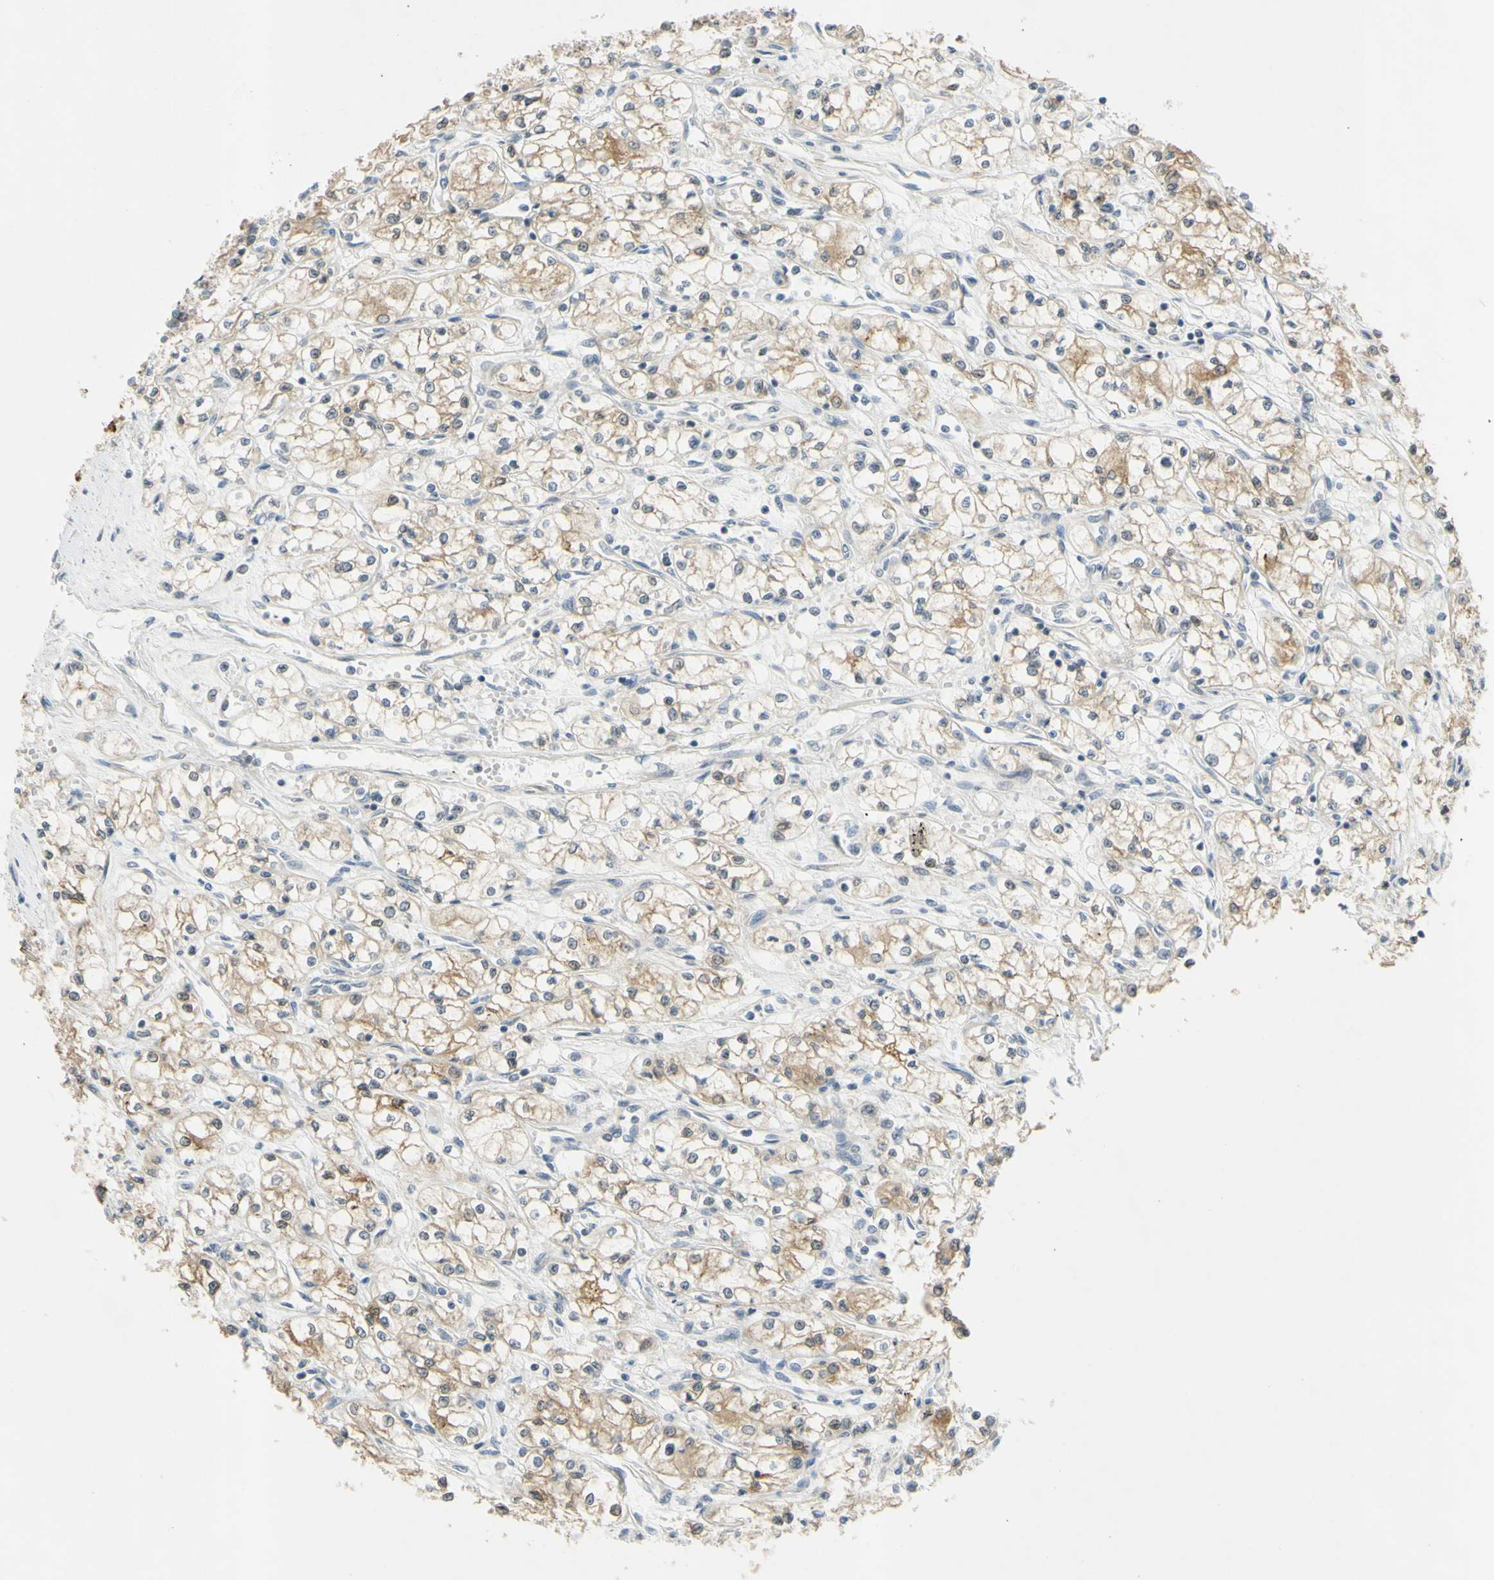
{"staining": {"intensity": "moderate", "quantity": "25%-75%", "location": "cytoplasmic/membranous"}, "tissue": "renal cancer", "cell_type": "Tumor cells", "image_type": "cancer", "snomed": [{"axis": "morphology", "description": "Normal tissue, NOS"}, {"axis": "morphology", "description": "Adenocarcinoma, NOS"}, {"axis": "topography", "description": "Kidney"}], "caption": "A high-resolution image shows immunohistochemistry staining of renal cancer, which displays moderate cytoplasmic/membranous positivity in about 25%-75% of tumor cells.", "gene": "CCNB2", "patient": {"sex": "male", "age": 59}}